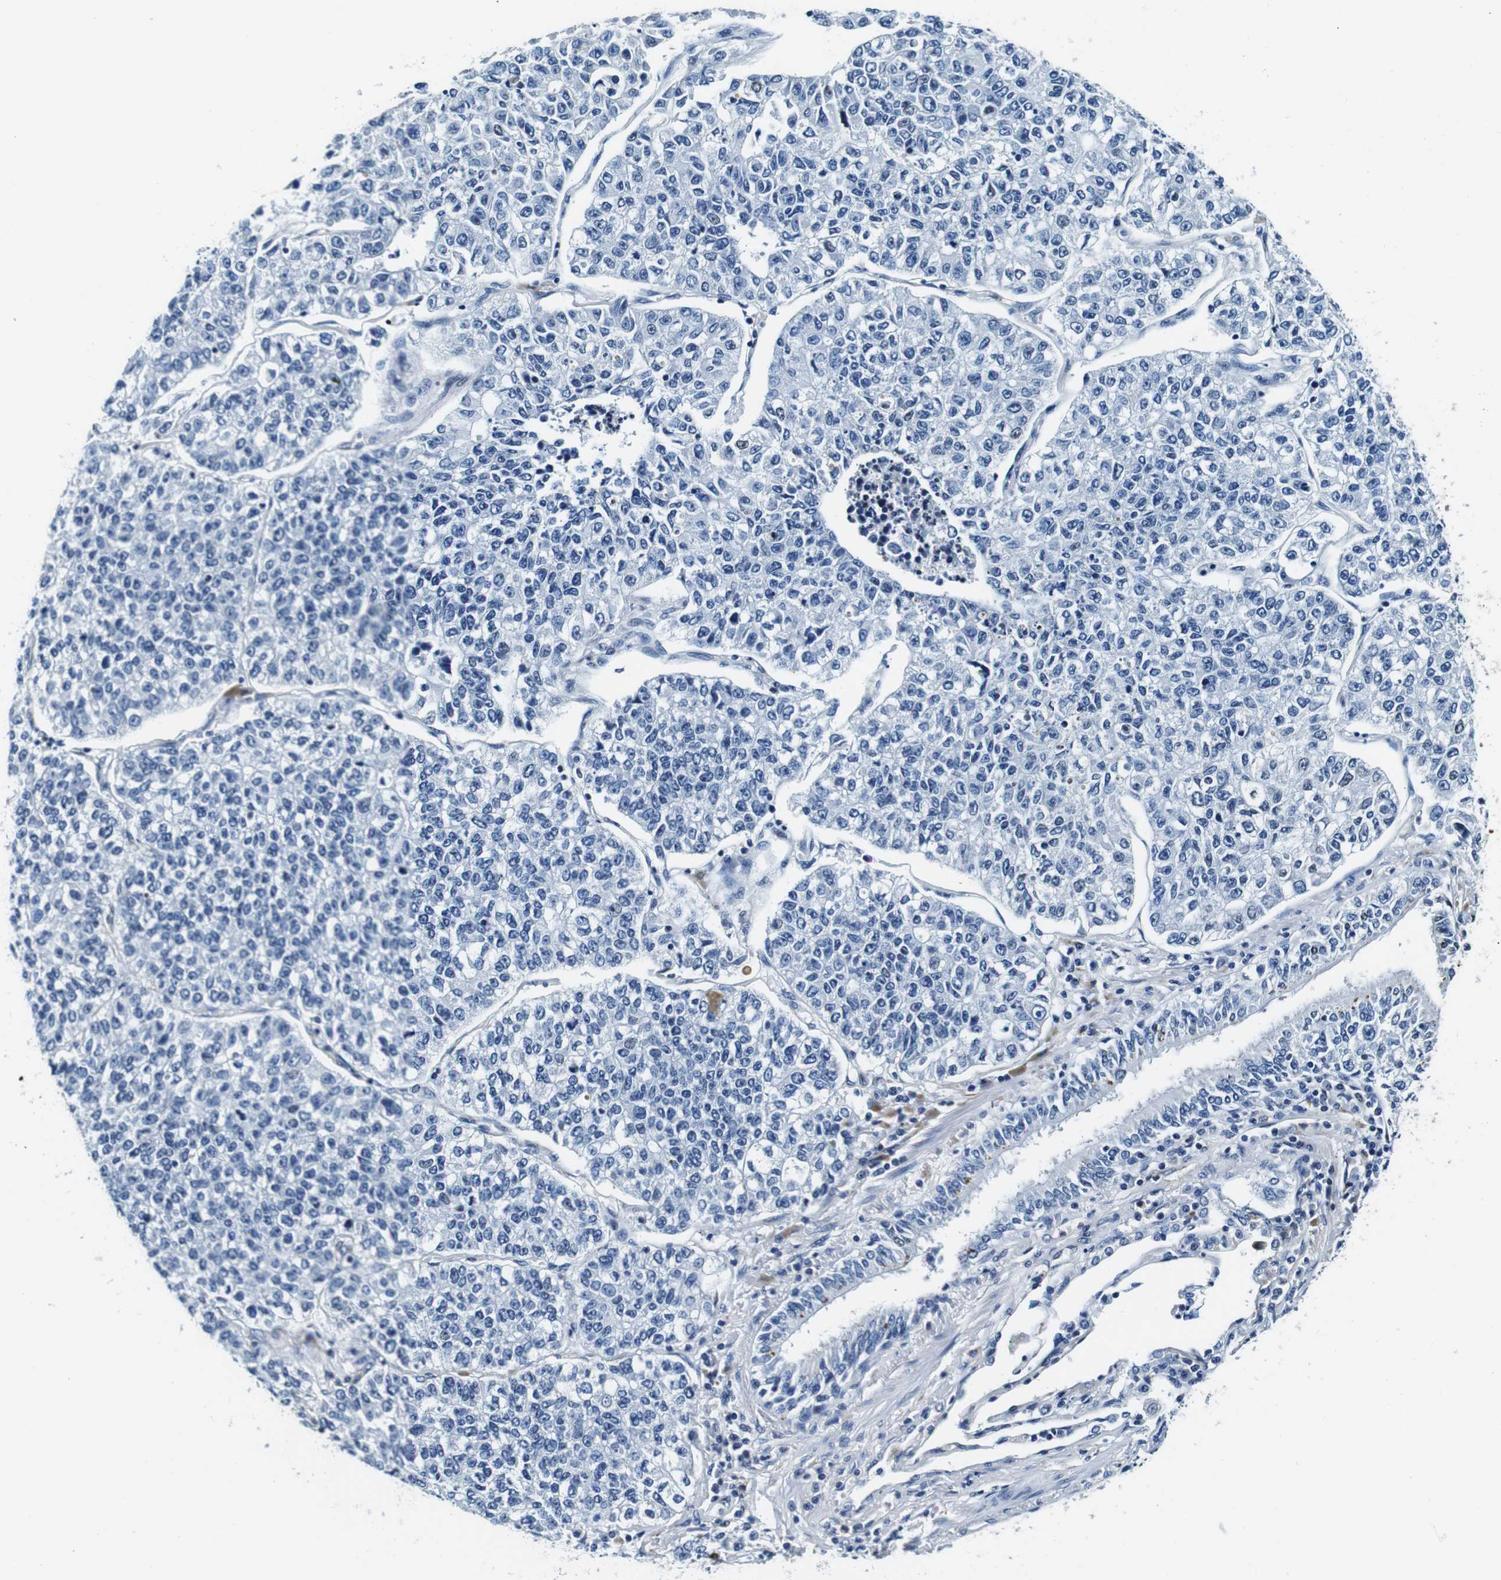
{"staining": {"intensity": "negative", "quantity": "none", "location": "none"}, "tissue": "lung cancer", "cell_type": "Tumor cells", "image_type": "cancer", "snomed": [{"axis": "morphology", "description": "Adenocarcinoma, NOS"}, {"axis": "topography", "description": "Lung"}], "caption": "DAB immunohistochemical staining of lung adenocarcinoma displays no significant expression in tumor cells.", "gene": "GJE1", "patient": {"sex": "male", "age": 49}}